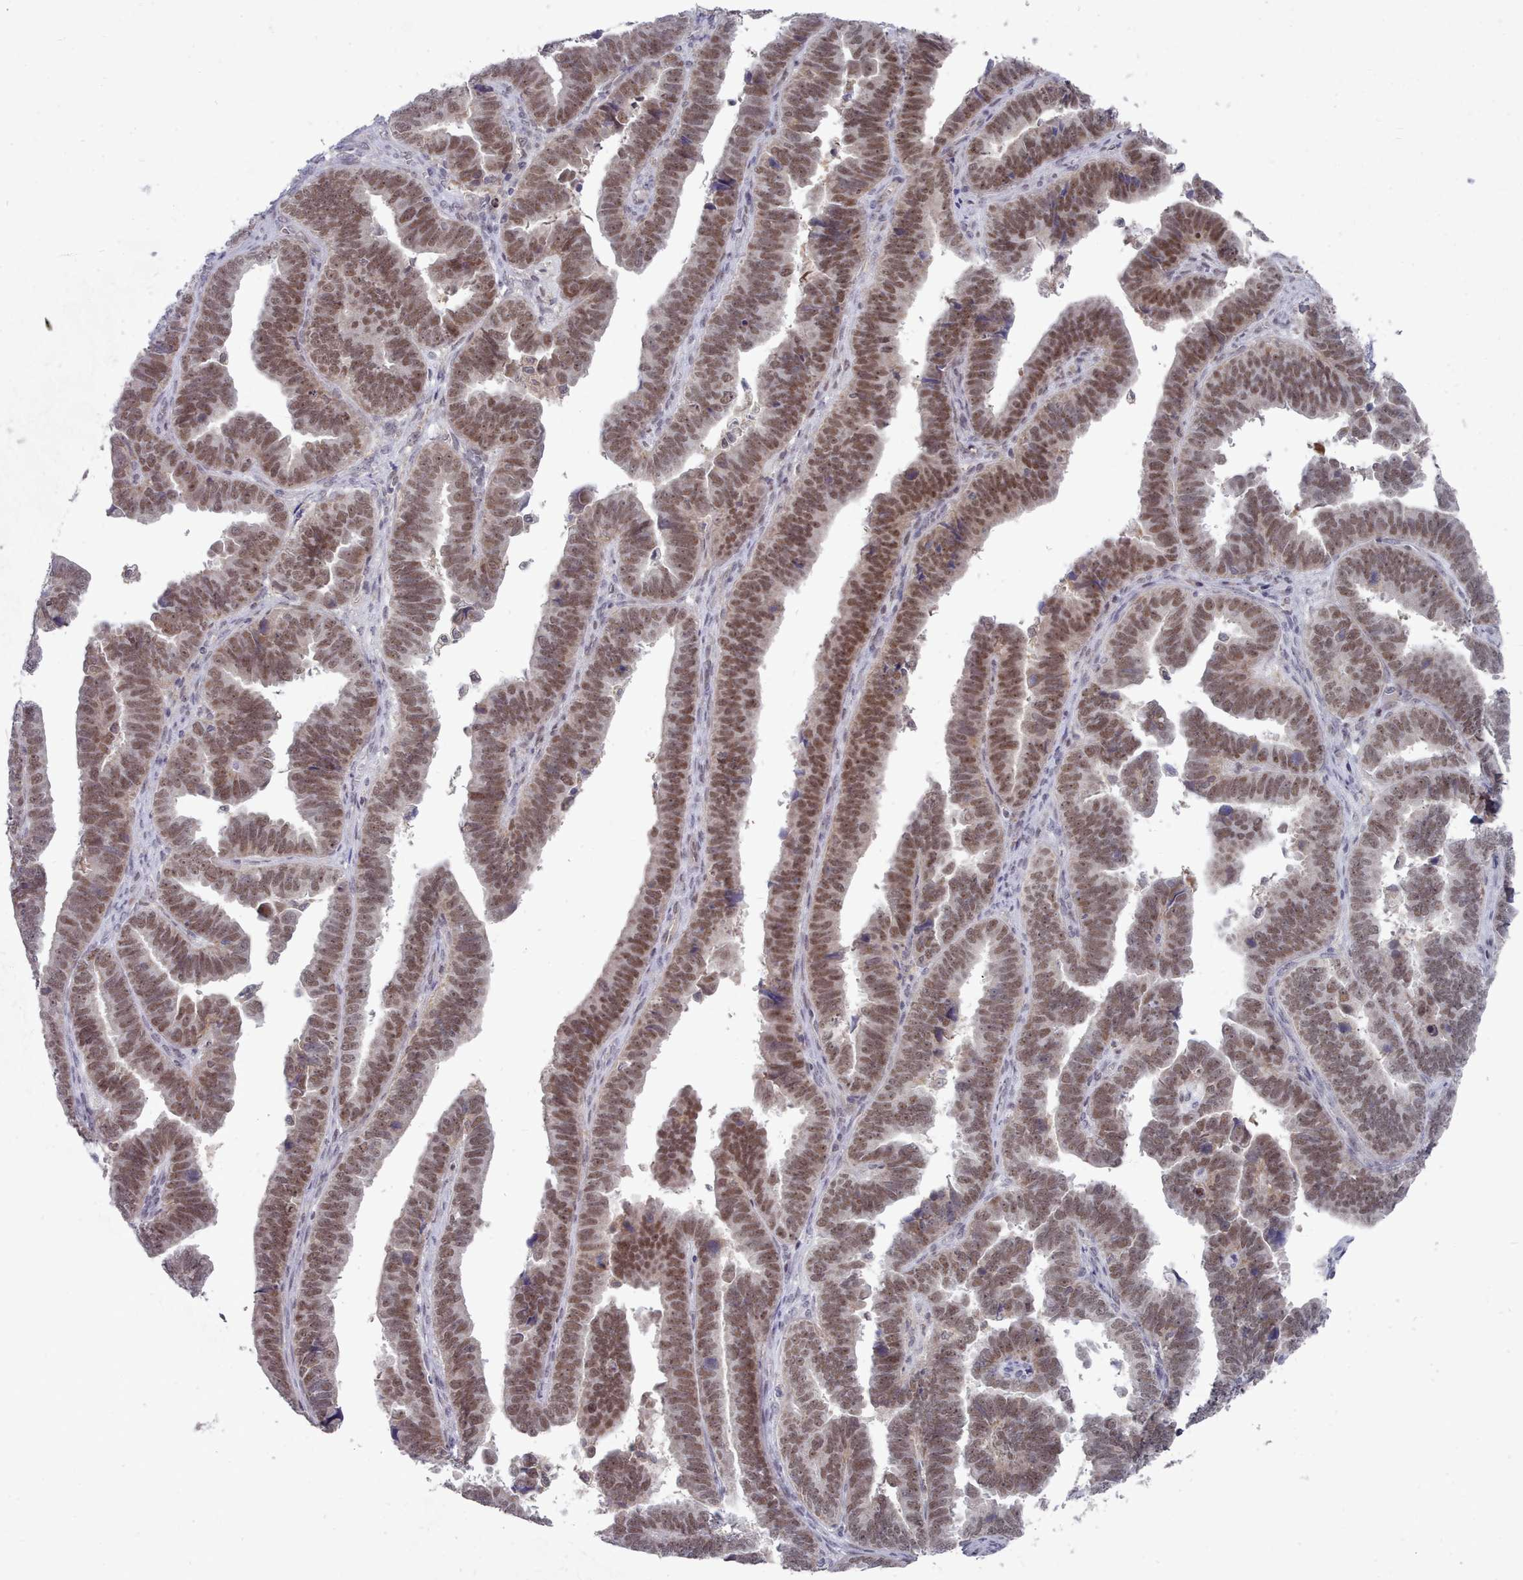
{"staining": {"intensity": "moderate", "quantity": ">75%", "location": "nuclear"}, "tissue": "endometrial cancer", "cell_type": "Tumor cells", "image_type": "cancer", "snomed": [{"axis": "morphology", "description": "Adenocarcinoma, NOS"}, {"axis": "topography", "description": "Endometrium"}], "caption": "Immunohistochemistry staining of endometrial cancer (adenocarcinoma), which exhibits medium levels of moderate nuclear positivity in approximately >75% of tumor cells indicating moderate nuclear protein positivity. The staining was performed using DAB (brown) for protein detection and nuclei were counterstained in hematoxylin (blue).", "gene": "GINS1", "patient": {"sex": "female", "age": 75}}